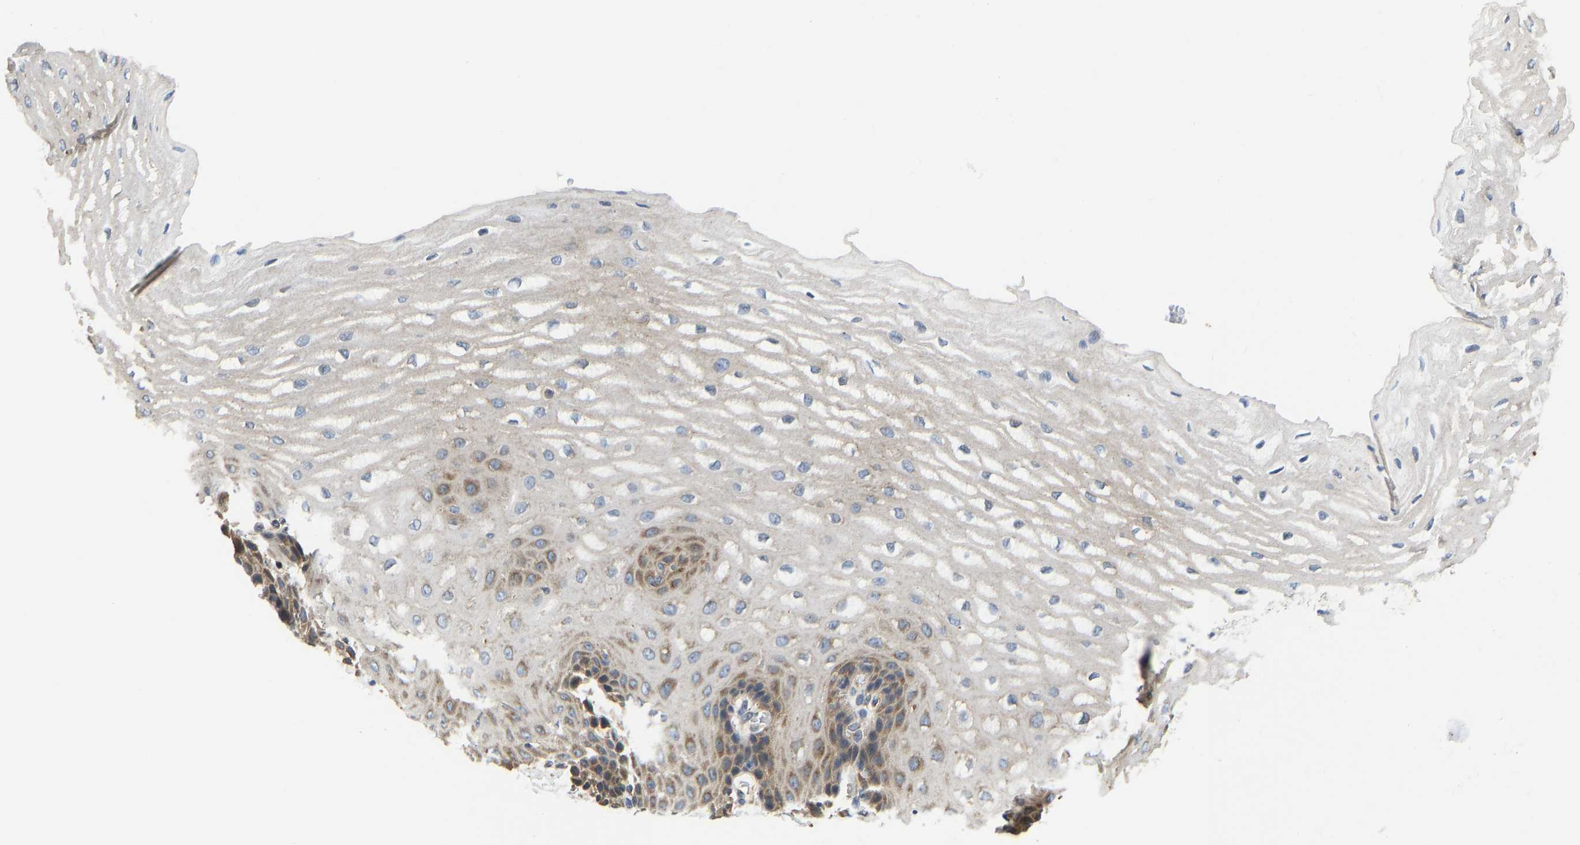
{"staining": {"intensity": "moderate", "quantity": "25%-75%", "location": "cytoplasmic/membranous"}, "tissue": "esophagus", "cell_type": "Squamous epithelial cells", "image_type": "normal", "snomed": [{"axis": "morphology", "description": "Normal tissue, NOS"}, {"axis": "topography", "description": "Esophagus"}], "caption": "Moderate cytoplasmic/membranous staining is seen in approximately 25%-75% of squamous epithelial cells in normal esophagus. The staining was performed using DAB (3,3'-diaminobenzidine), with brown indicating positive protein expression. Nuclei are stained blue with hematoxylin.", "gene": "FLNB", "patient": {"sex": "male", "age": 54}}